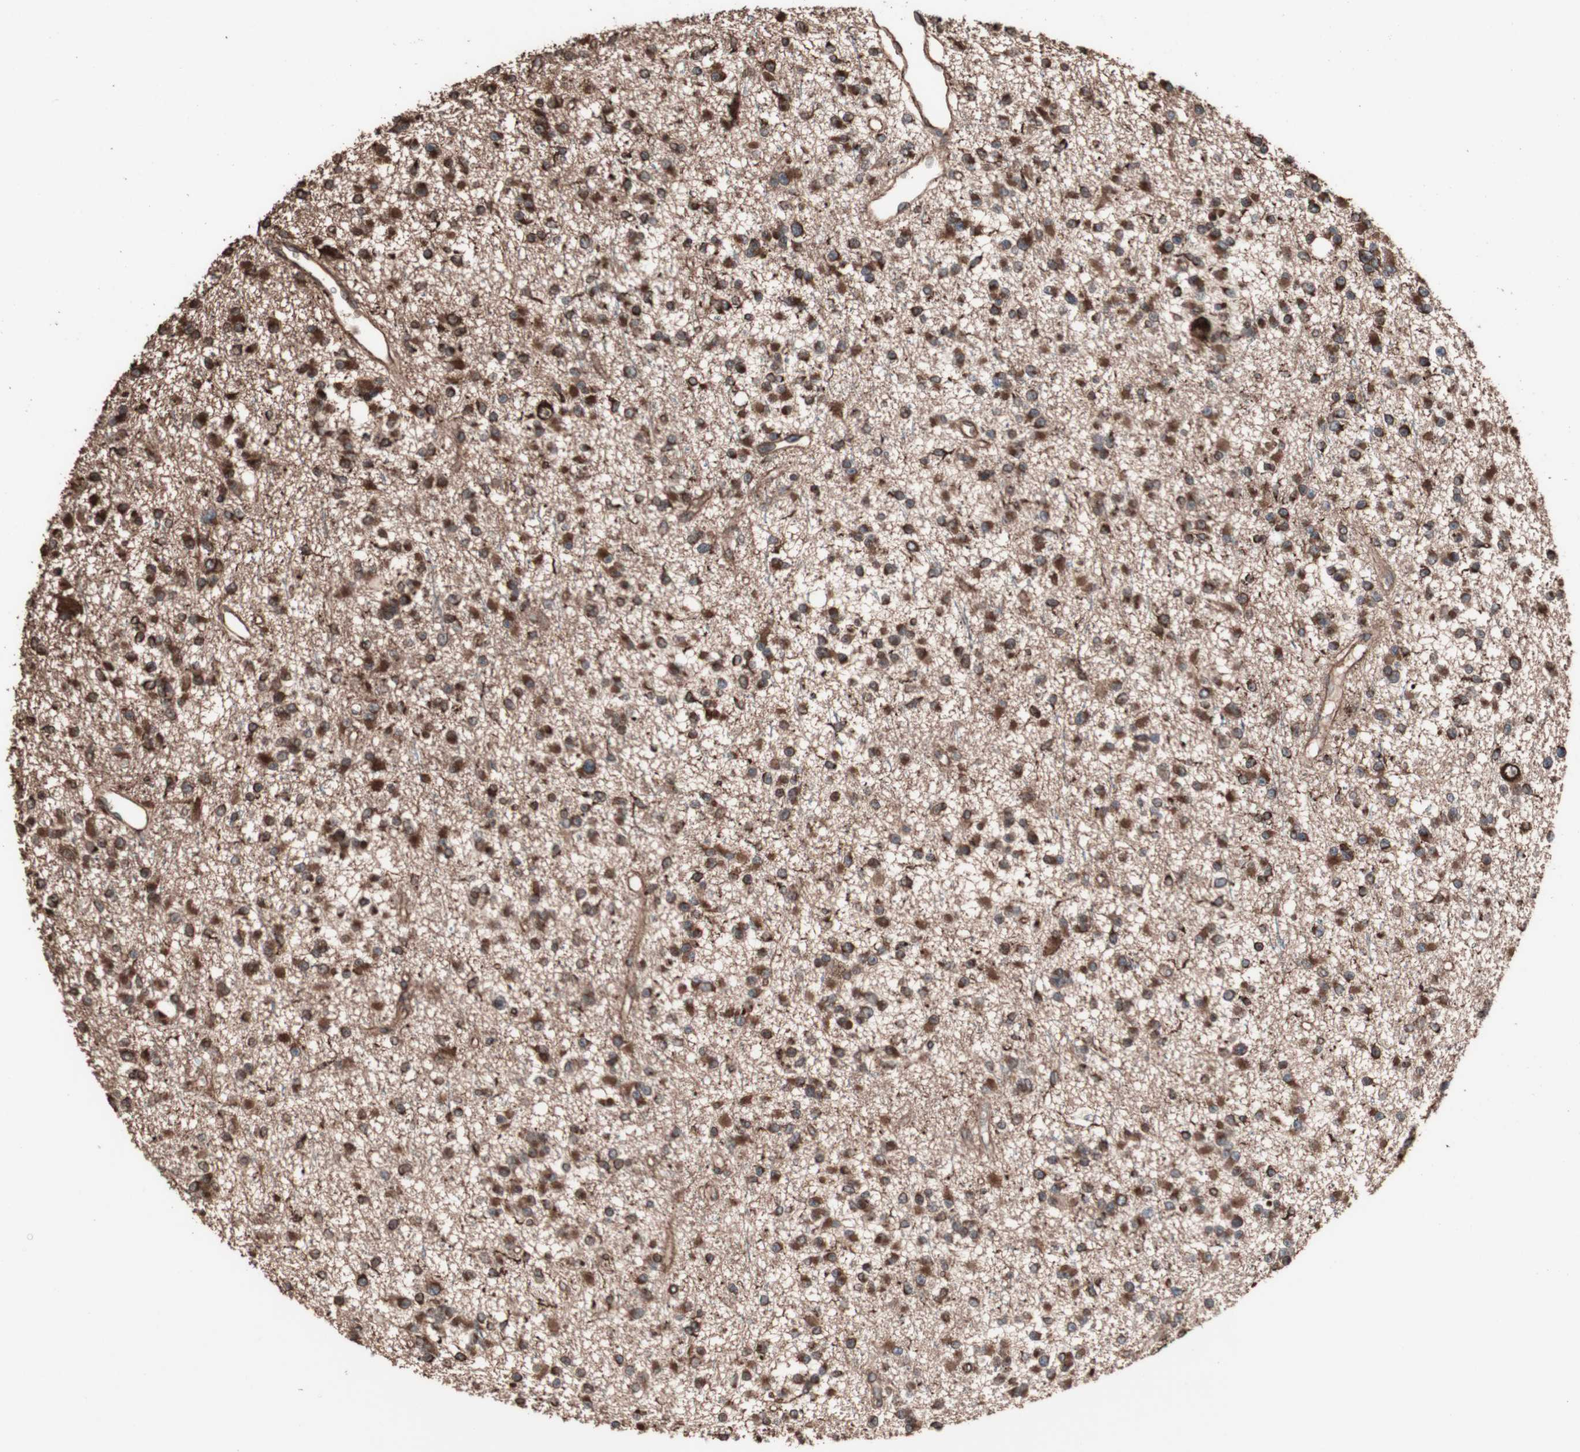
{"staining": {"intensity": "strong", "quantity": ">75%", "location": "cytoplasmic/membranous"}, "tissue": "glioma", "cell_type": "Tumor cells", "image_type": "cancer", "snomed": [{"axis": "morphology", "description": "Glioma, malignant, Low grade"}, {"axis": "topography", "description": "Brain"}], "caption": "Immunohistochemistry (IHC) (DAB) staining of glioma exhibits strong cytoplasmic/membranous protein expression in approximately >75% of tumor cells. Using DAB (brown) and hematoxylin (blue) stains, captured at high magnification using brightfield microscopy.", "gene": "HSP90B1", "patient": {"sex": "female", "age": 22}}